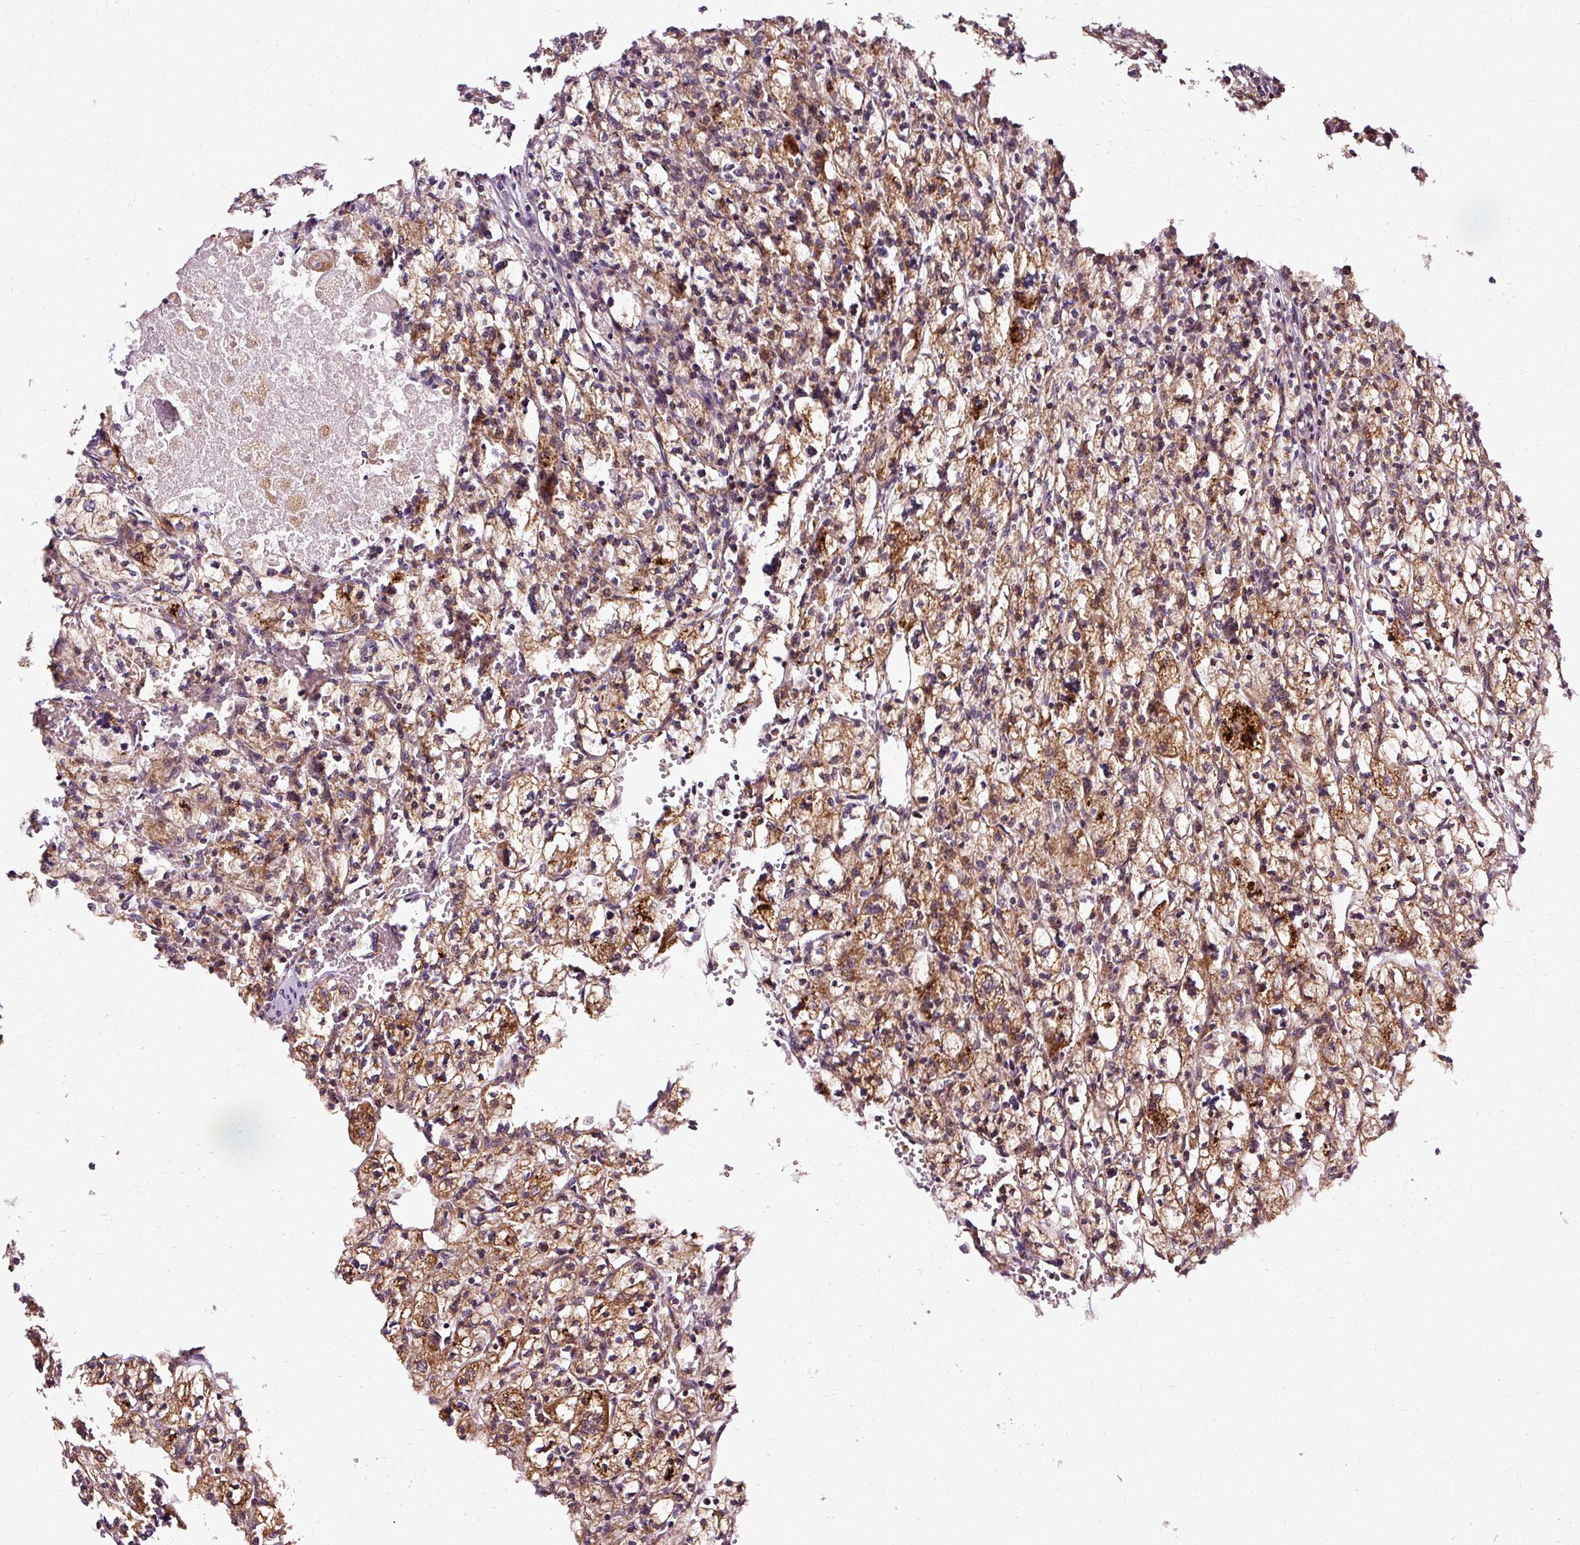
{"staining": {"intensity": "moderate", "quantity": ">75%", "location": "cytoplasmic/membranous"}, "tissue": "renal cancer", "cell_type": "Tumor cells", "image_type": "cancer", "snomed": [{"axis": "morphology", "description": "Adenocarcinoma, NOS"}, {"axis": "topography", "description": "Kidney"}], "caption": "Immunohistochemical staining of renal adenocarcinoma reveals medium levels of moderate cytoplasmic/membranous protein positivity in about >75% of tumor cells.", "gene": "ISCU", "patient": {"sex": "female", "age": 83}}